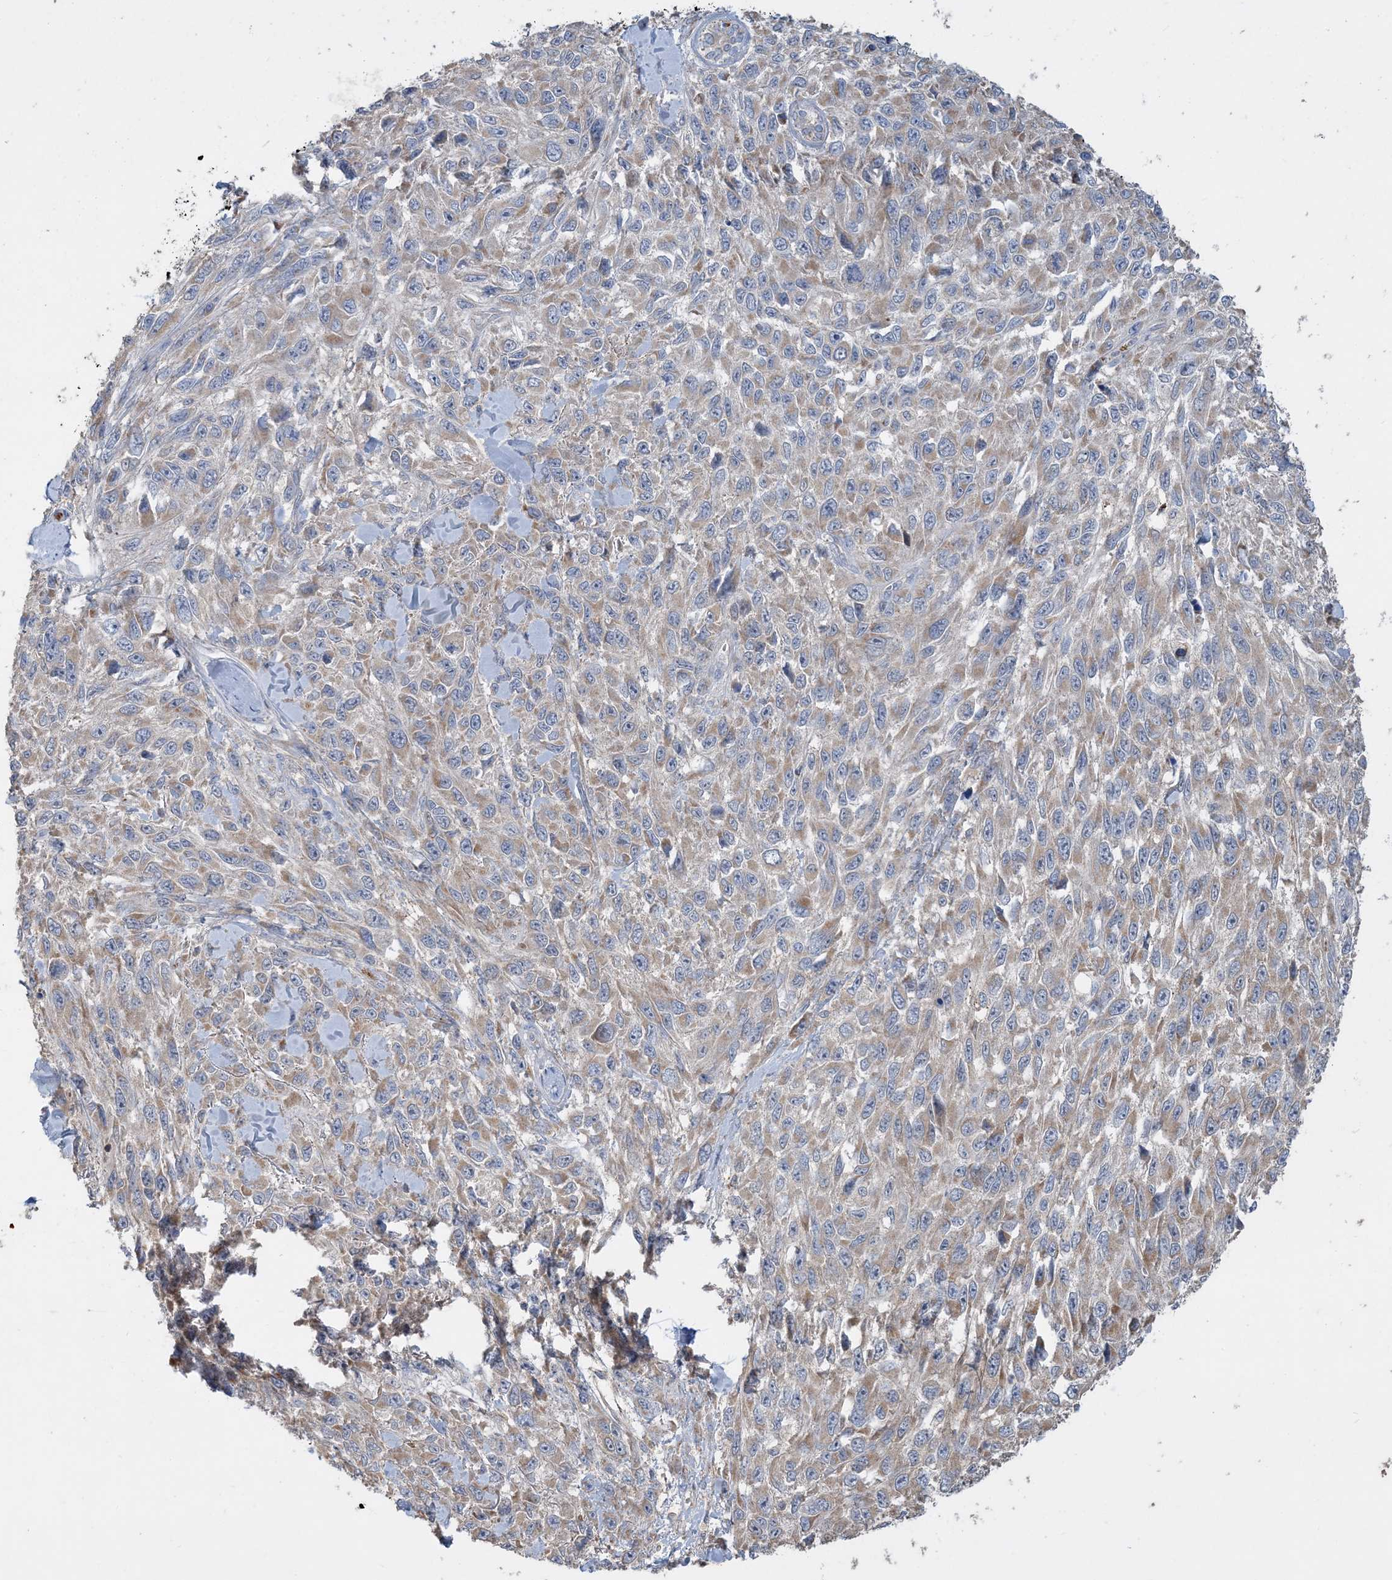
{"staining": {"intensity": "weak", "quantity": "25%-75%", "location": "cytoplasmic/membranous"}, "tissue": "melanoma", "cell_type": "Tumor cells", "image_type": "cancer", "snomed": [{"axis": "morphology", "description": "Malignant melanoma, NOS"}, {"axis": "topography", "description": "Skin"}], "caption": "The image shows a brown stain indicating the presence of a protein in the cytoplasmic/membranous of tumor cells in malignant melanoma. The staining was performed using DAB to visualize the protein expression in brown, while the nuclei were stained in blue with hematoxylin (Magnification: 20x).", "gene": "ECHDC1", "patient": {"sex": "female", "age": 96}}